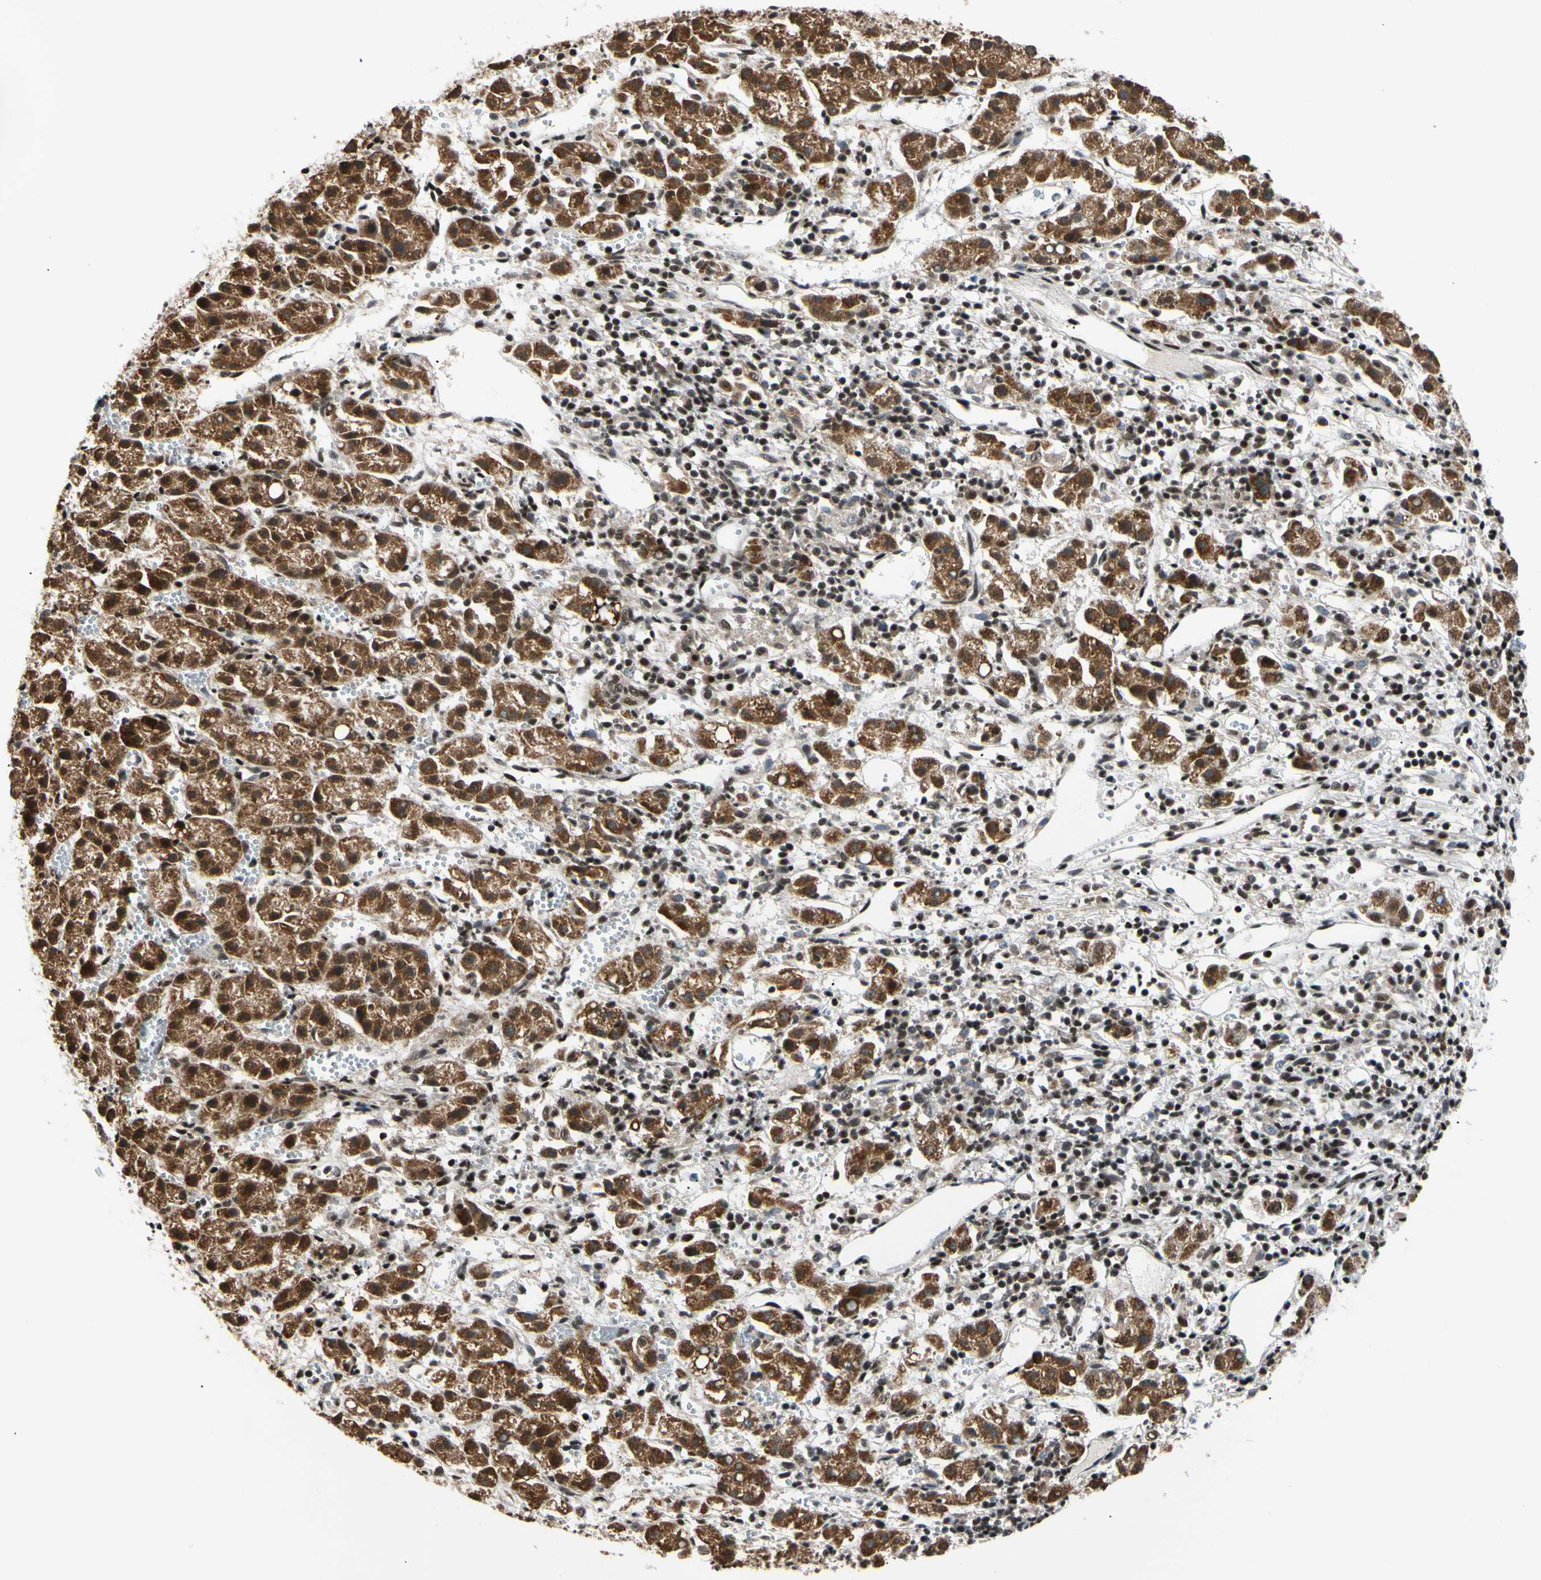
{"staining": {"intensity": "strong", "quantity": ">75%", "location": "cytoplasmic/membranous,nuclear"}, "tissue": "liver cancer", "cell_type": "Tumor cells", "image_type": "cancer", "snomed": [{"axis": "morphology", "description": "Carcinoma, Hepatocellular, NOS"}, {"axis": "topography", "description": "Liver"}], "caption": "Tumor cells reveal high levels of strong cytoplasmic/membranous and nuclear expression in about >75% of cells in human liver cancer (hepatocellular carcinoma).", "gene": "E2F1", "patient": {"sex": "female", "age": 58}}